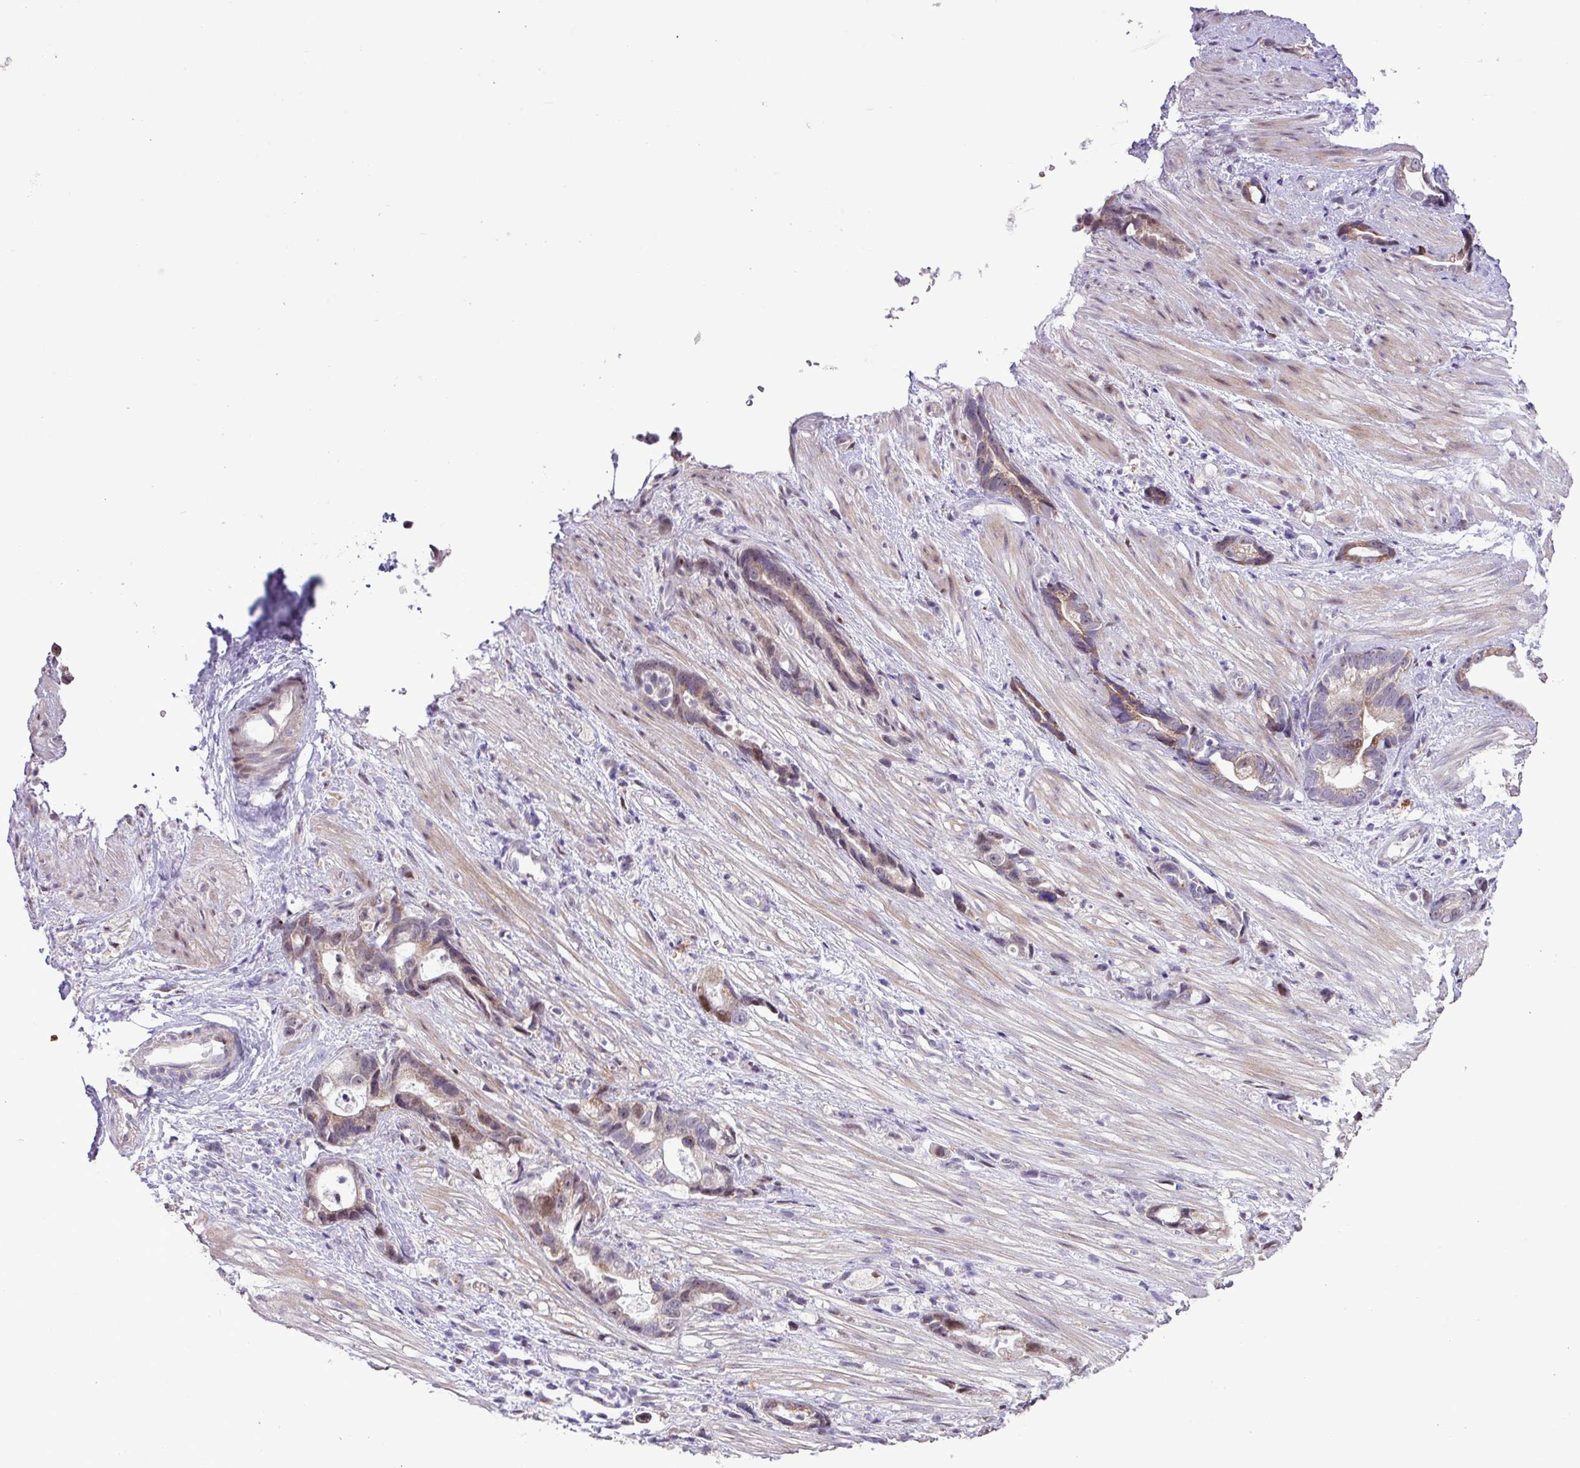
{"staining": {"intensity": "weak", "quantity": "25%-75%", "location": "cytoplasmic/membranous,nuclear"}, "tissue": "stomach cancer", "cell_type": "Tumor cells", "image_type": "cancer", "snomed": [{"axis": "morphology", "description": "Adenocarcinoma, NOS"}, {"axis": "topography", "description": "Stomach"}], "caption": "Stomach adenocarcinoma tissue reveals weak cytoplasmic/membranous and nuclear expression in approximately 25%-75% of tumor cells, visualized by immunohistochemistry.", "gene": "ZNF354A", "patient": {"sex": "male", "age": 55}}